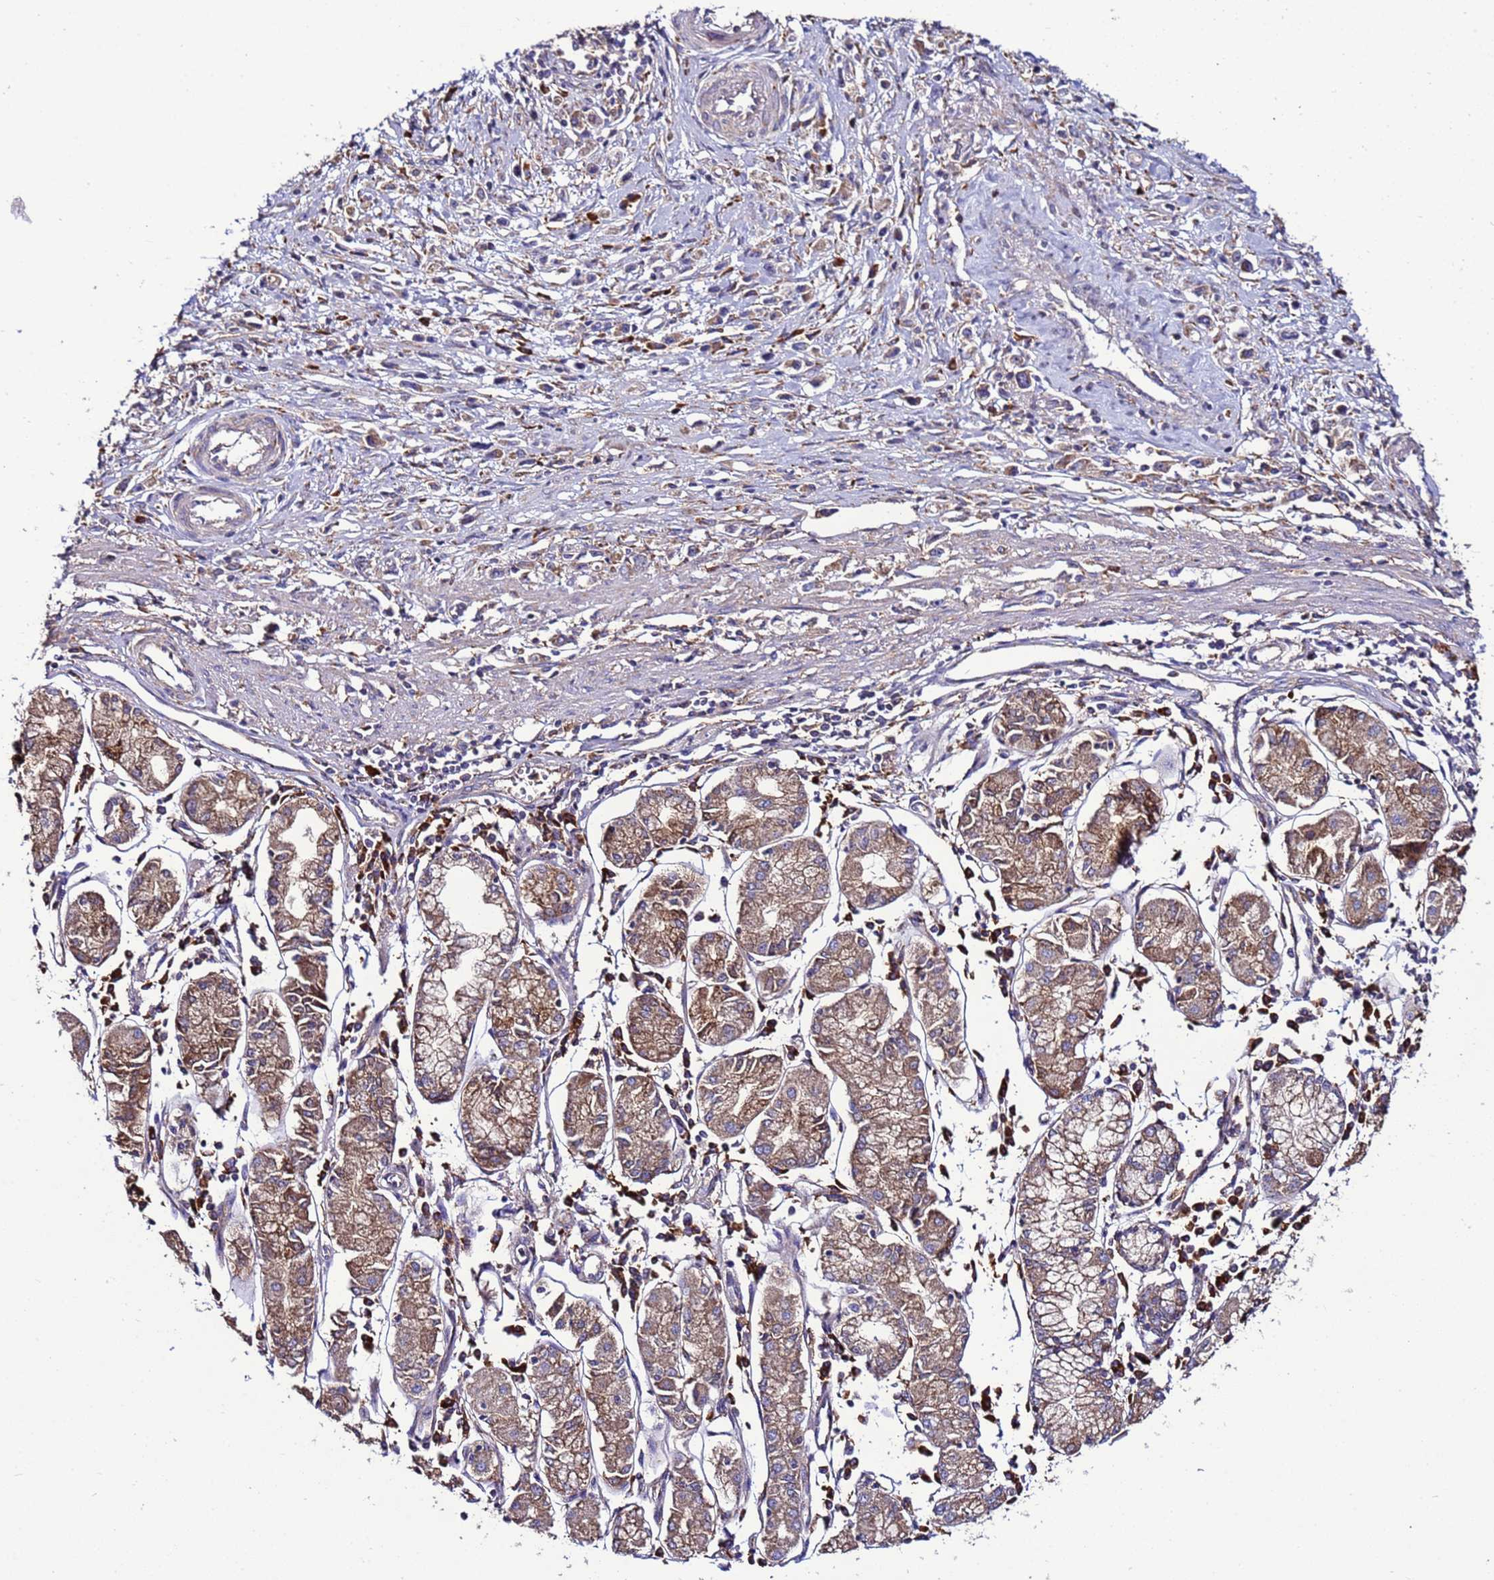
{"staining": {"intensity": "moderate", "quantity": ">75%", "location": "cytoplasmic/membranous"}, "tissue": "stomach cancer", "cell_type": "Tumor cells", "image_type": "cancer", "snomed": [{"axis": "morphology", "description": "Adenocarcinoma, NOS"}, {"axis": "topography", "description": "Stomach"}], "caption": "Immunohistochemistry (IHC) of human stomach adenocarcinoma reveals medium levels of moderate cytoplasmic/membranous expression in approximately >75% of tumor cells.", "gene": "ANTKMT", "patient": {"sex": "female", "age": 59}}